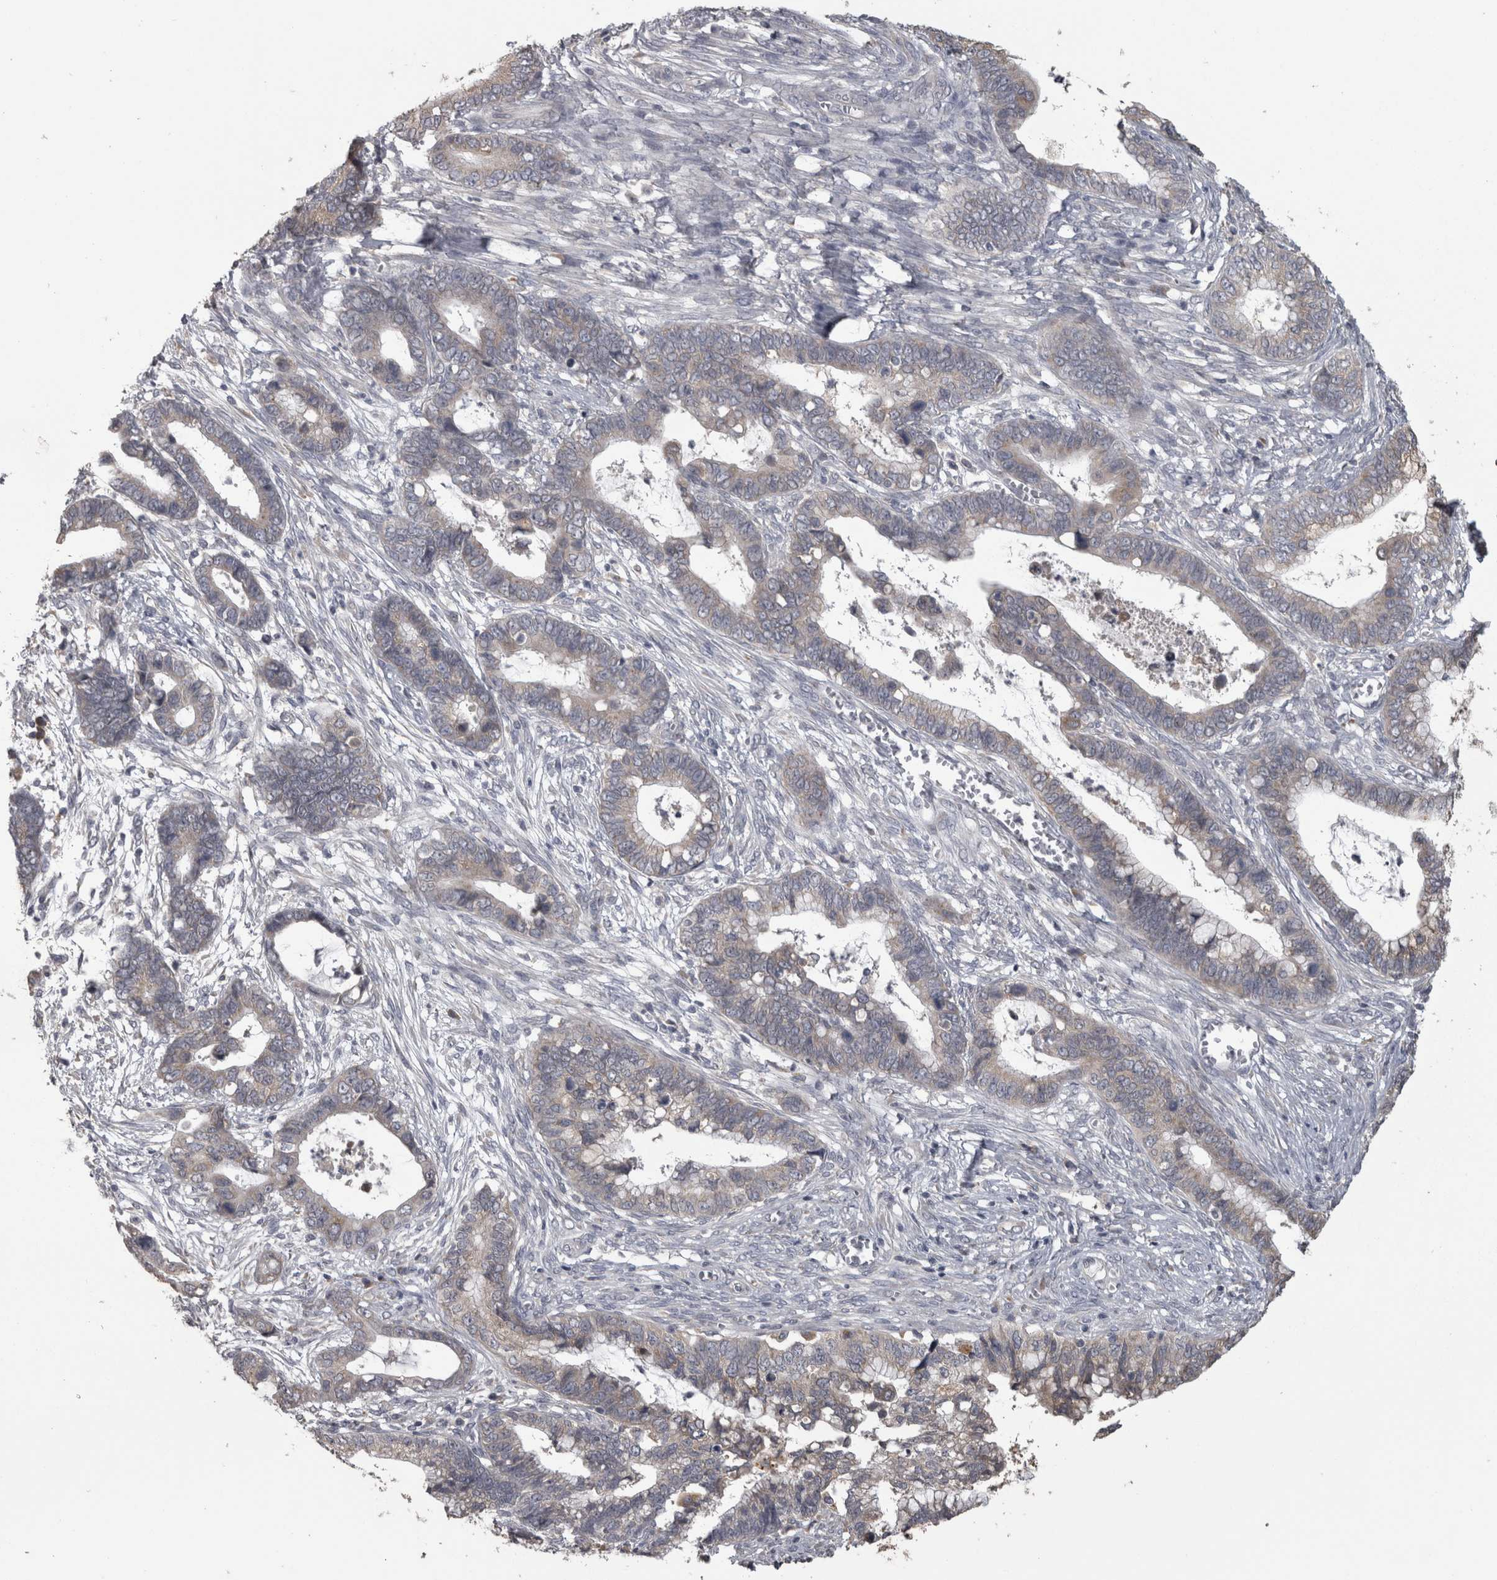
{"staining": {"intensity": "weak", "quantity": "25%-75%", "location": "cytoplasmic/membranous"}, "tissue": "cervical cancer", "cell_type": "Tumor cells", "image_type": "cancer", "snomed": [{"axis": "morphology", "description": "Adenocarcinoma, NOS"}, {"axis": "topography", "description": "Cervix"}], "caption": "A low amount of weak cytoplasmic/membranous expression is seen in approximately 25%-75% of tumor cells in cervical adenocarcinoma tissue. The protein of interest is shown in brown color, while the nuclei are stained blue.", "gene": "RAB29", "patient": {"sex": "female", "age": 44}}